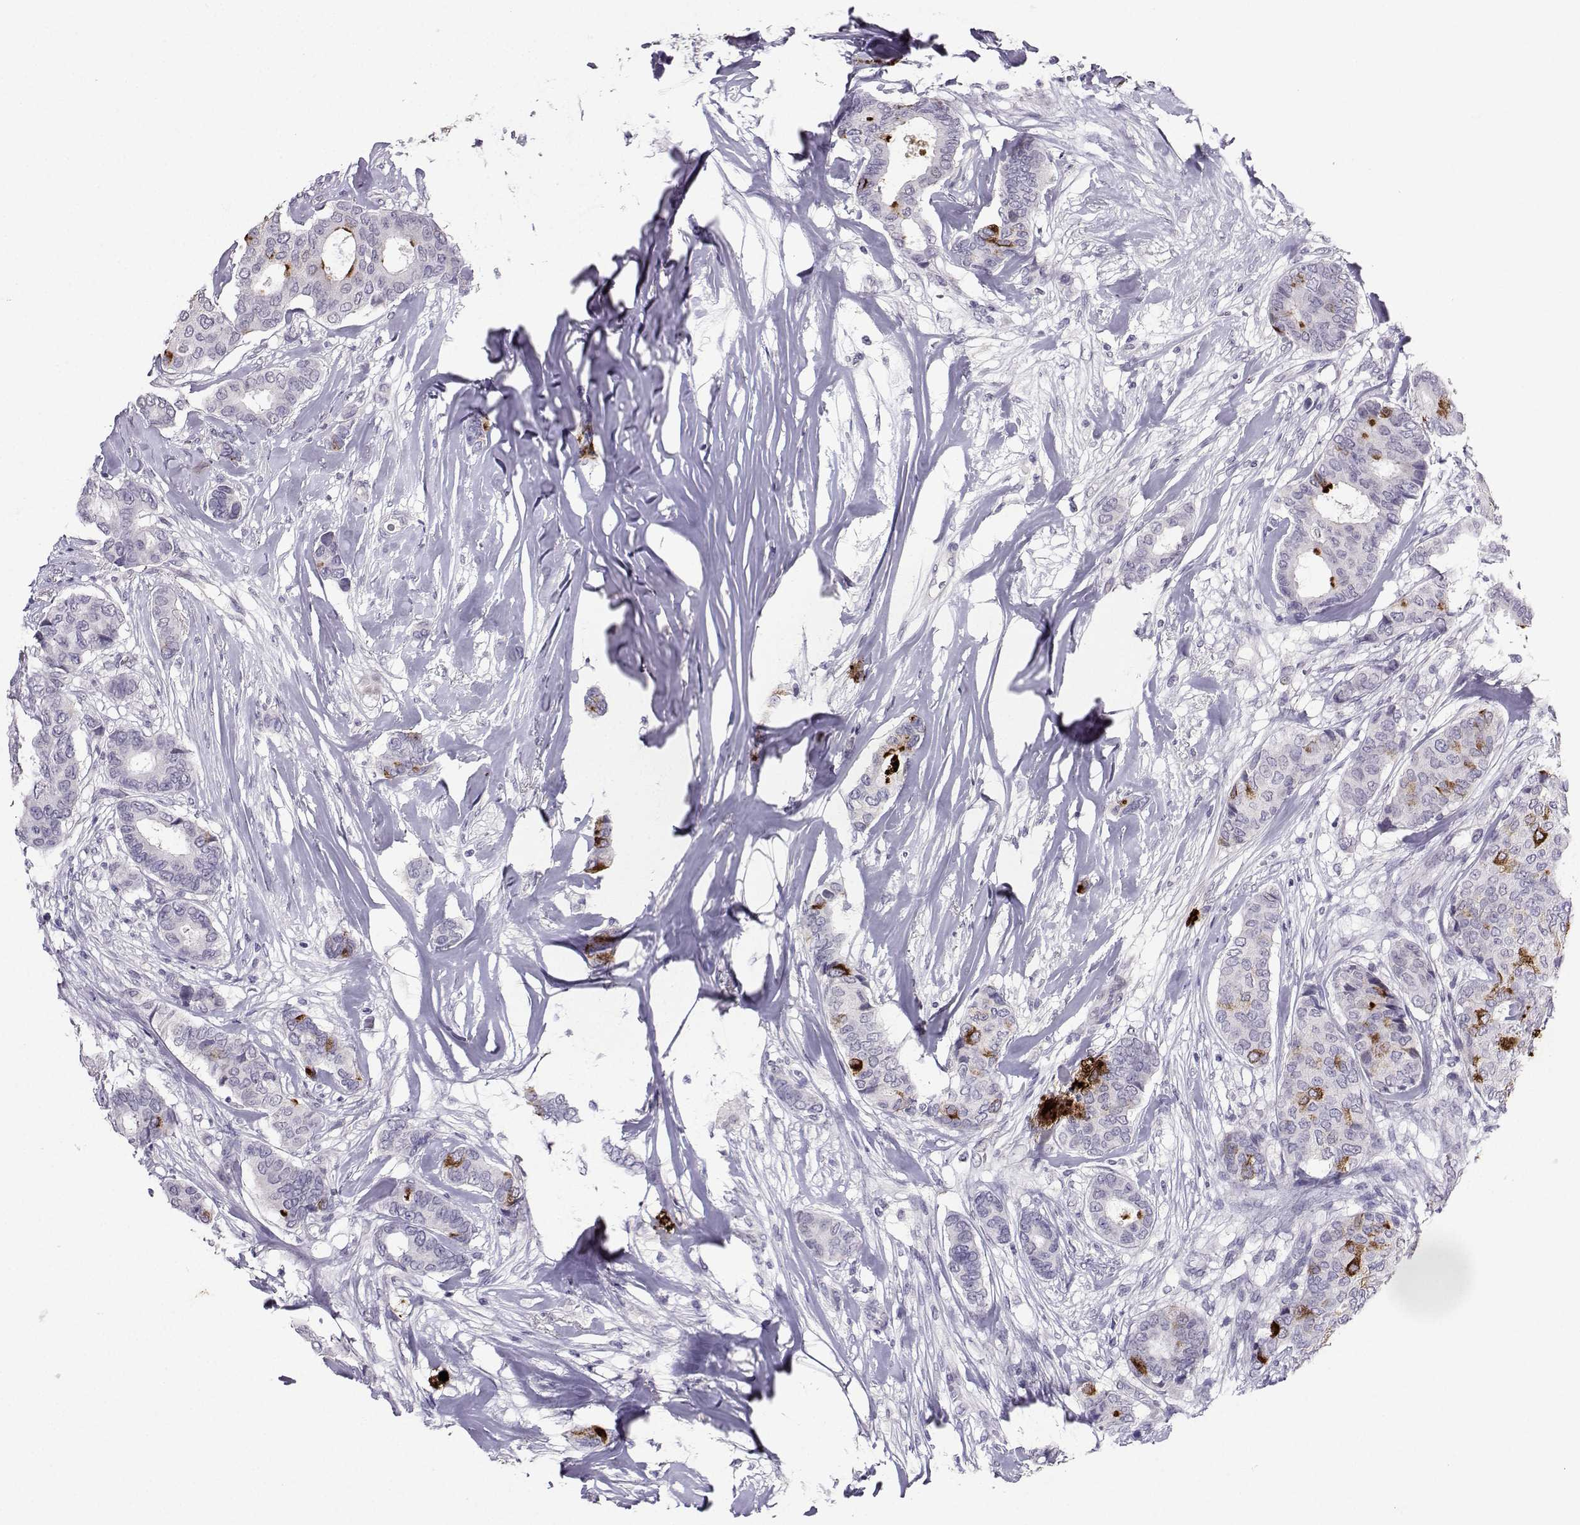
{"staining": {"intensity": "moderate", "quantity": "<25%", "location": "cytoplasmic/membranous"}, "tissue": "breast cancer", "cell_type": "Tumor cells", "image_type": "cancer", "snomed": [{"axis": "morphology", "description": "Duct carcinoma"}, {"axis": "topography", "description": "Breast"}], "caption": "Immunohistochemistry histopathology image of human intraductal carcinoma (breast) stained for a protein (brown), which demonstrates low levels of moderate cytoplasmic/membranous expression in approximately <25% of tumor cells.", "gene": "CARTPT", "patient": {"sex": "female", "age": 75}}